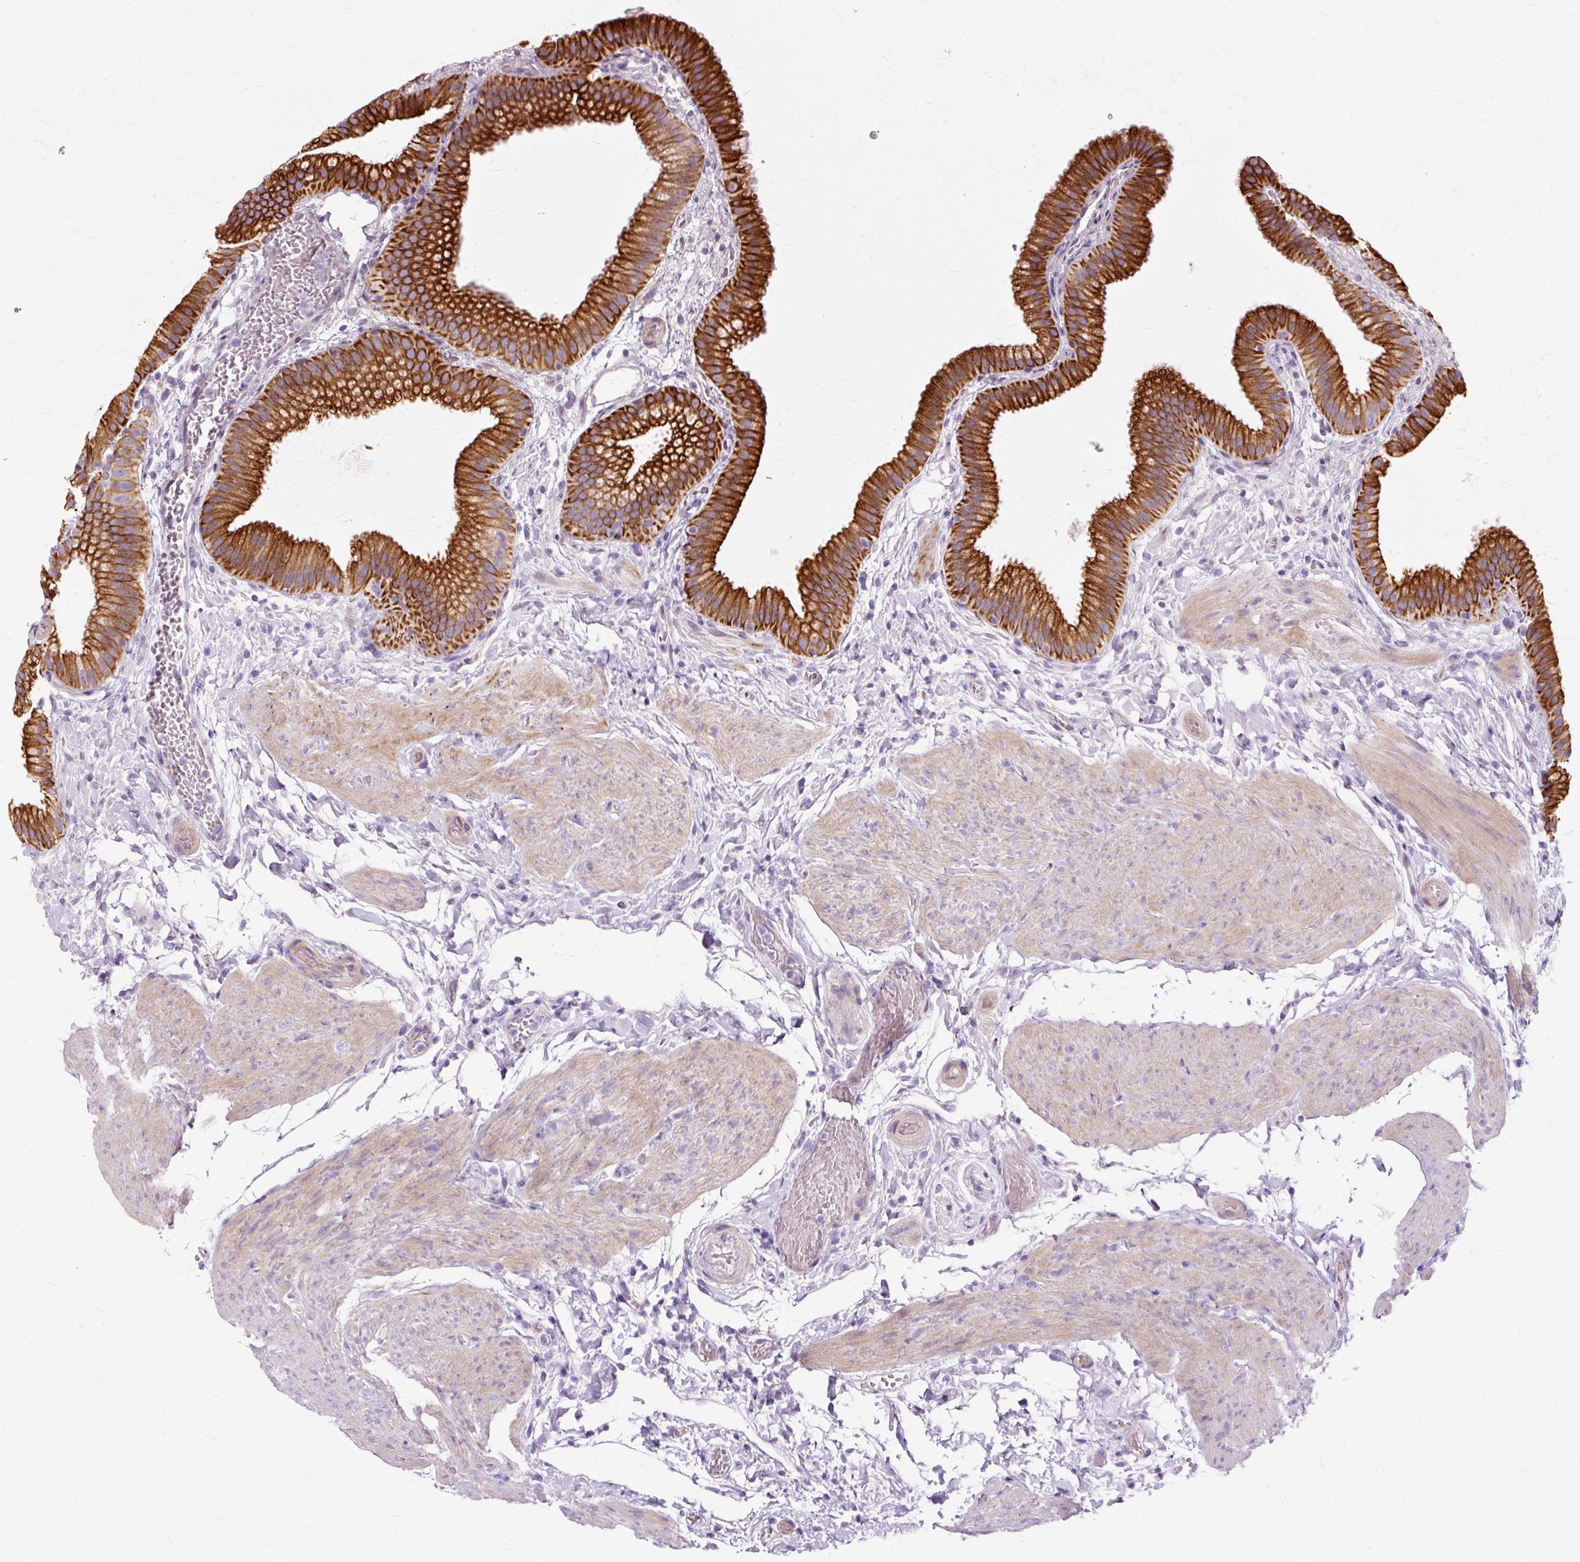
{"staining": {"intensity": "strong", "quantity": ">75%", "location": "cytoplasmic/membranous"}, "tissue": "gallbladder", "cell_type": "Glandular cells", "image_type": "normal", "snomed": [{"axis": "morphology", "description": "Normal tissue, NOS"}, {"axis": "topography", "description": "Gallbladder"}], "caption": "Protein expression analysis of normal human gallbladder reveals strong cytoplasmic/membranous positivity in about >75% of glandular cells.", "gene": "DCTN4", "patient": {"sex": "female", "age": 63}}